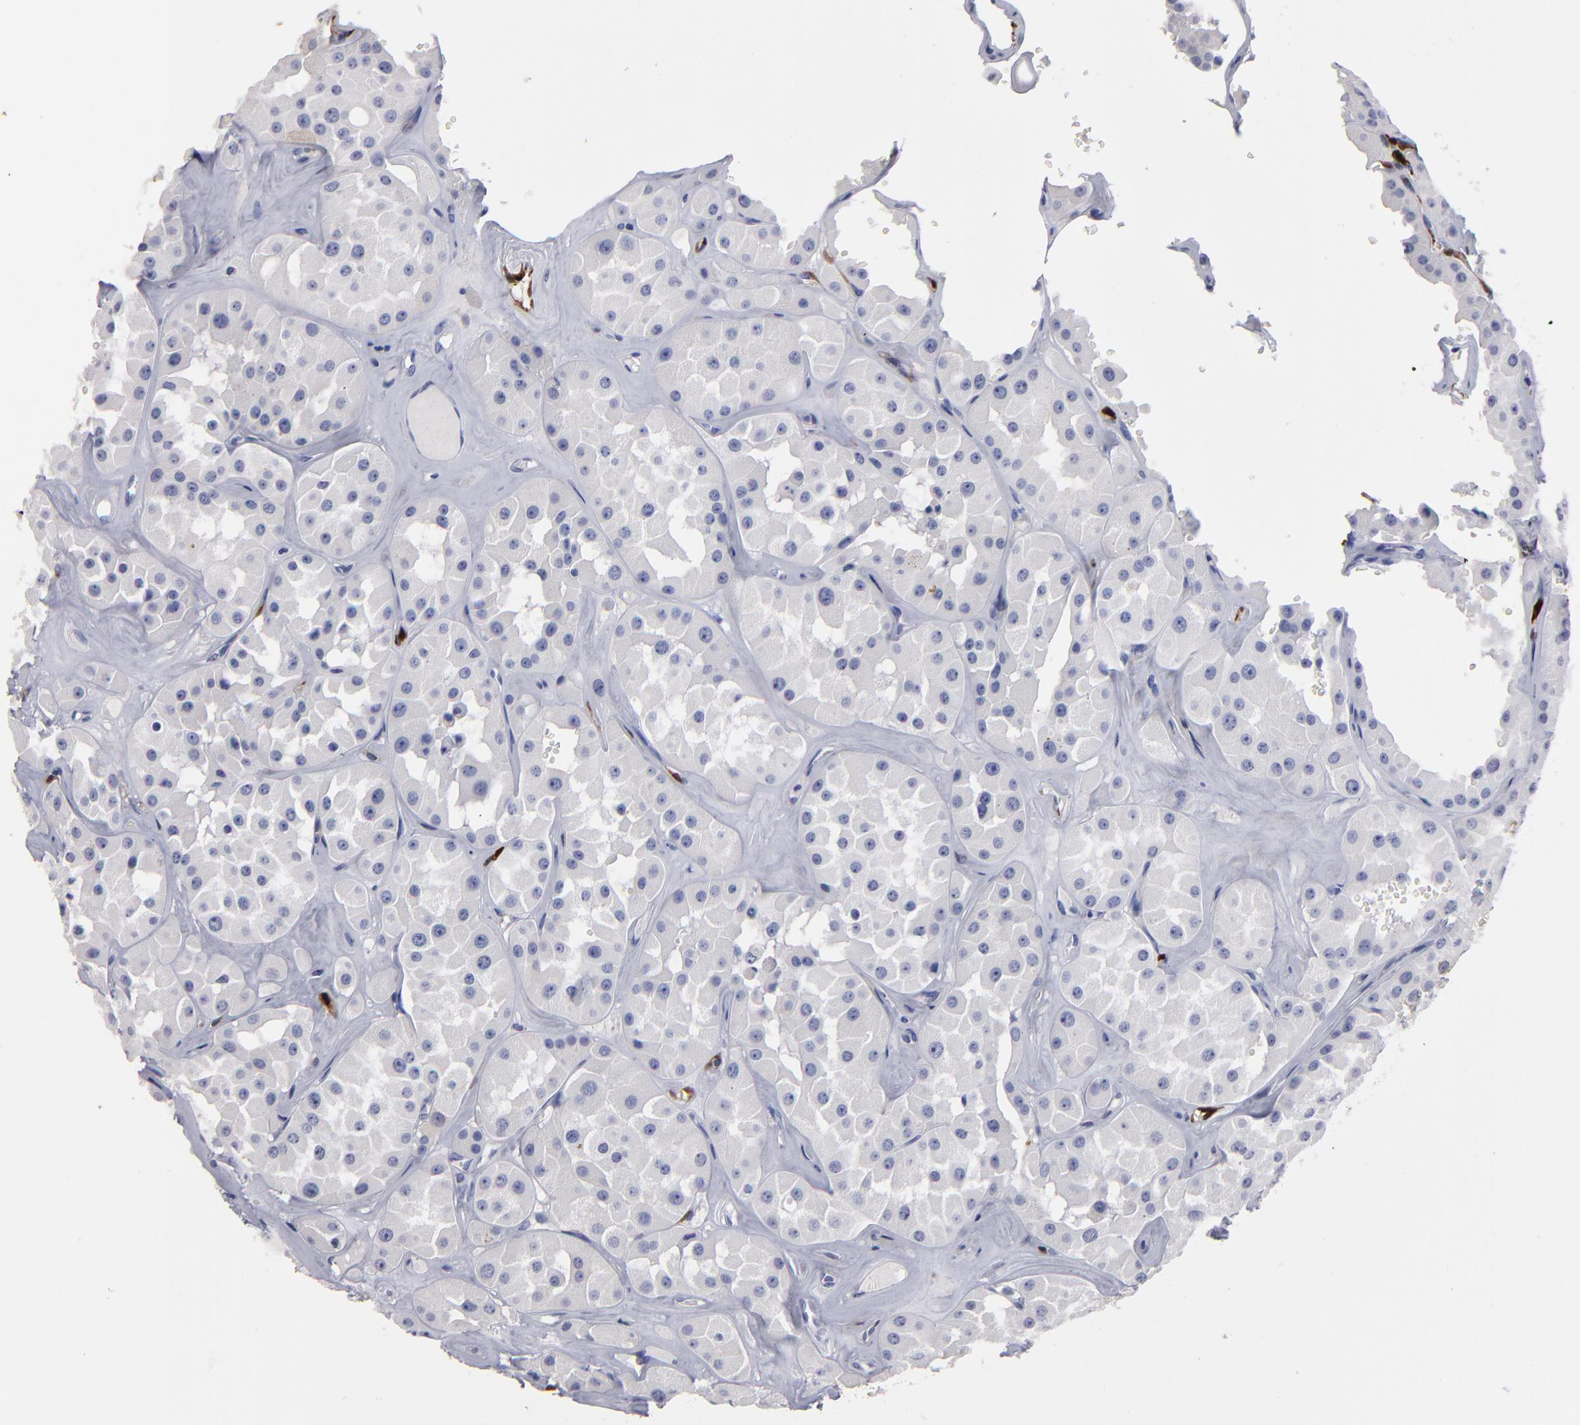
{"staining": {"intensity": "negative", "quantity": "none", "location": "none"}, "tissue": "renal cancer", "cell_type": "Tumor cells", "image_type": "cancer", "snomed": [{"axis": "morphology", "description": "Adenocarcinoma, uncertain malignant potential"}, {"axis": "topography", "description": "Kidney"}], "caption": "A photomicrograph of human renal adenocarcinoma,  uncertain malignant potential is negative for staining in tumor cells. The staining is performed using DAB brown chromogen with nuclei counter-stained in using hematoxylin.", "gene": "FABP4", "patient": {"sex": "male", "age": 63}}